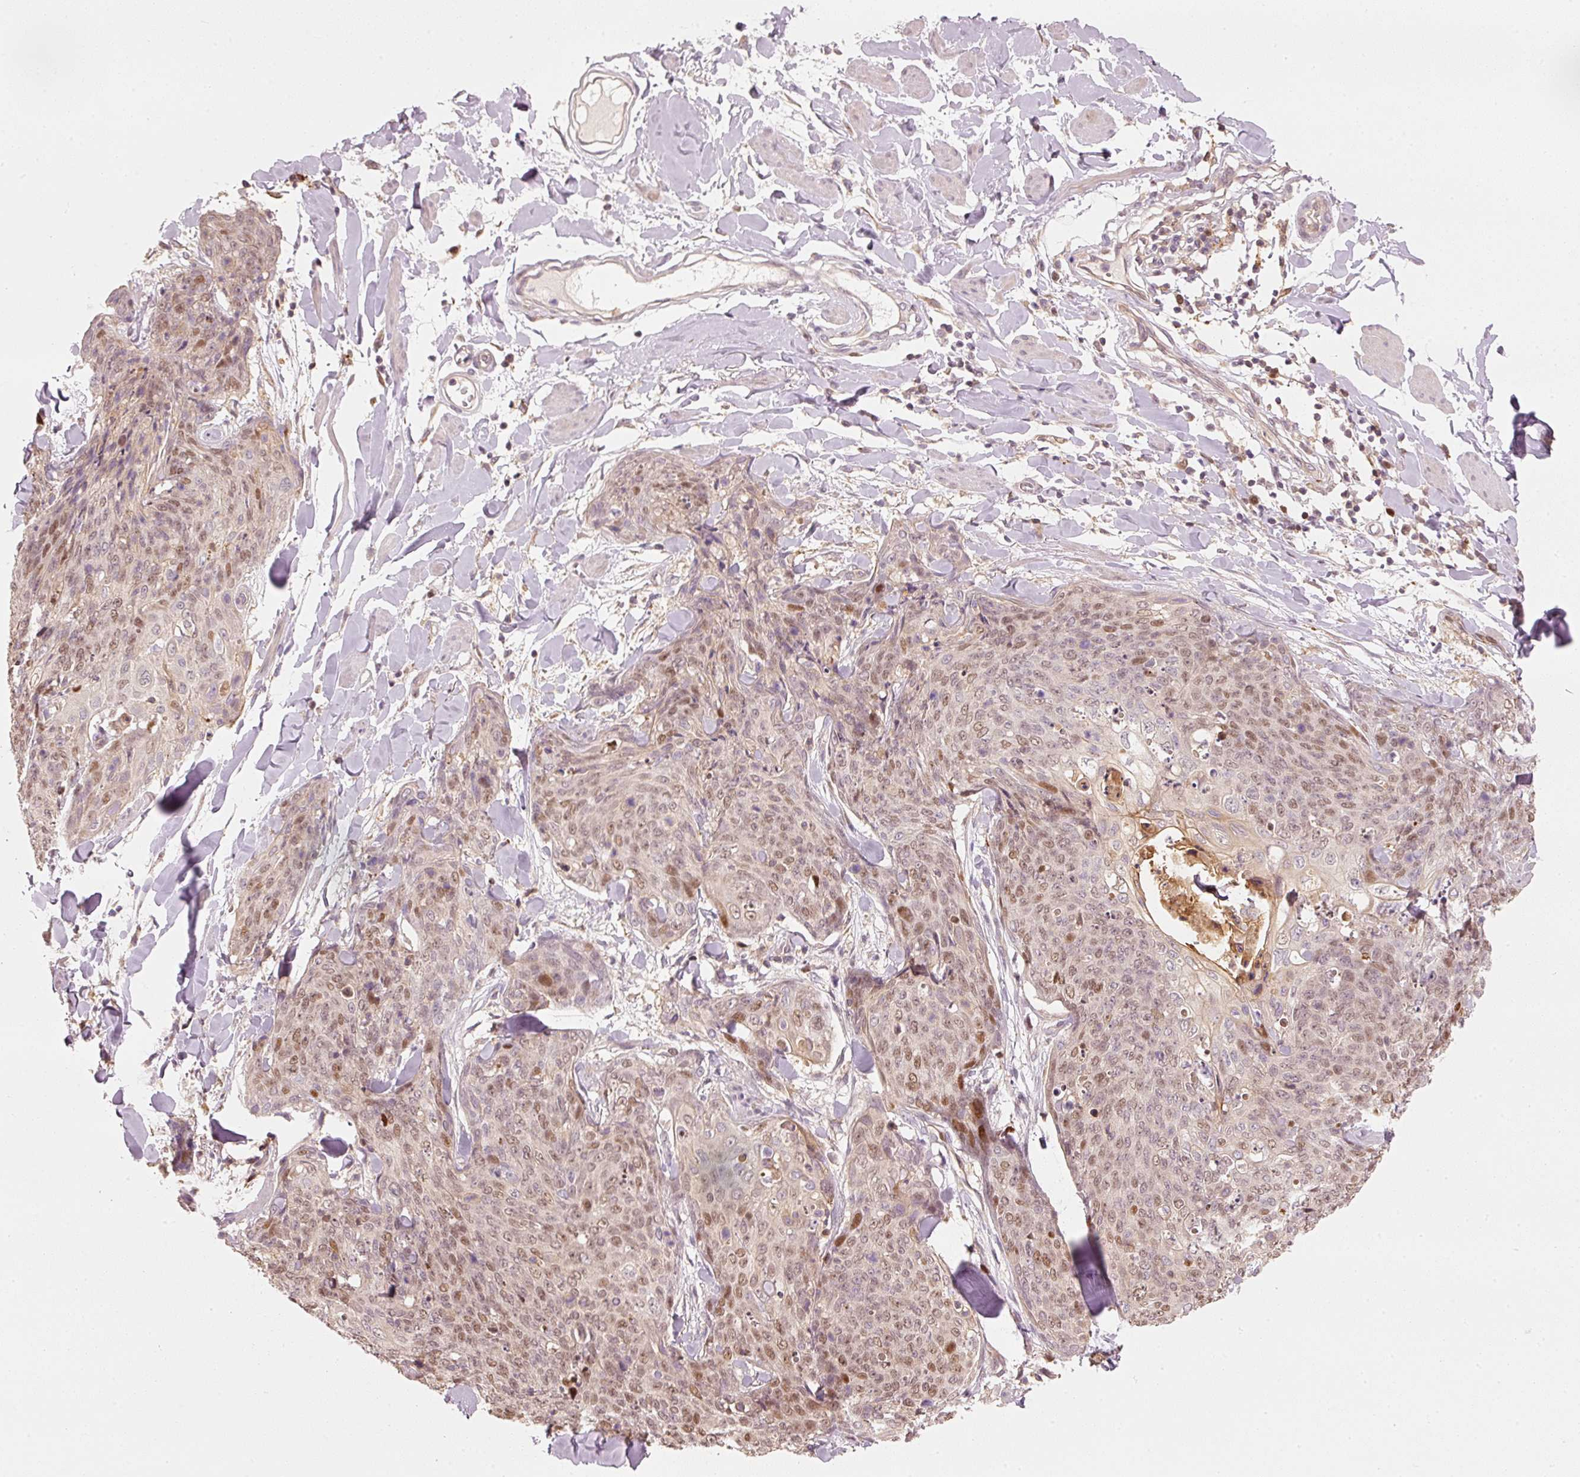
{"staining": {"intensity": "moderate", "quantity": "25%-75%", "location": "nuclear"}, "tissue": "skin cancer", "cell_type": "Tumor cells", "image_type": "cancer", "snomed": [{"axis": "morphology", "description": "Squamous cell carcinoma, NOS"}, {"axis": "topography", "description": "Skin"}, {"axis": "topography", "description": "Vulva"}], "caption": "About 25%-75% of tumor cells in human skin cancer (squamous cell carcinoma) exhibit moderate nuclear protein staining as visualized by brown immunohistochemical staining.", "gene": "TREX2", "patient": {"sex": "female", "age": 85}}